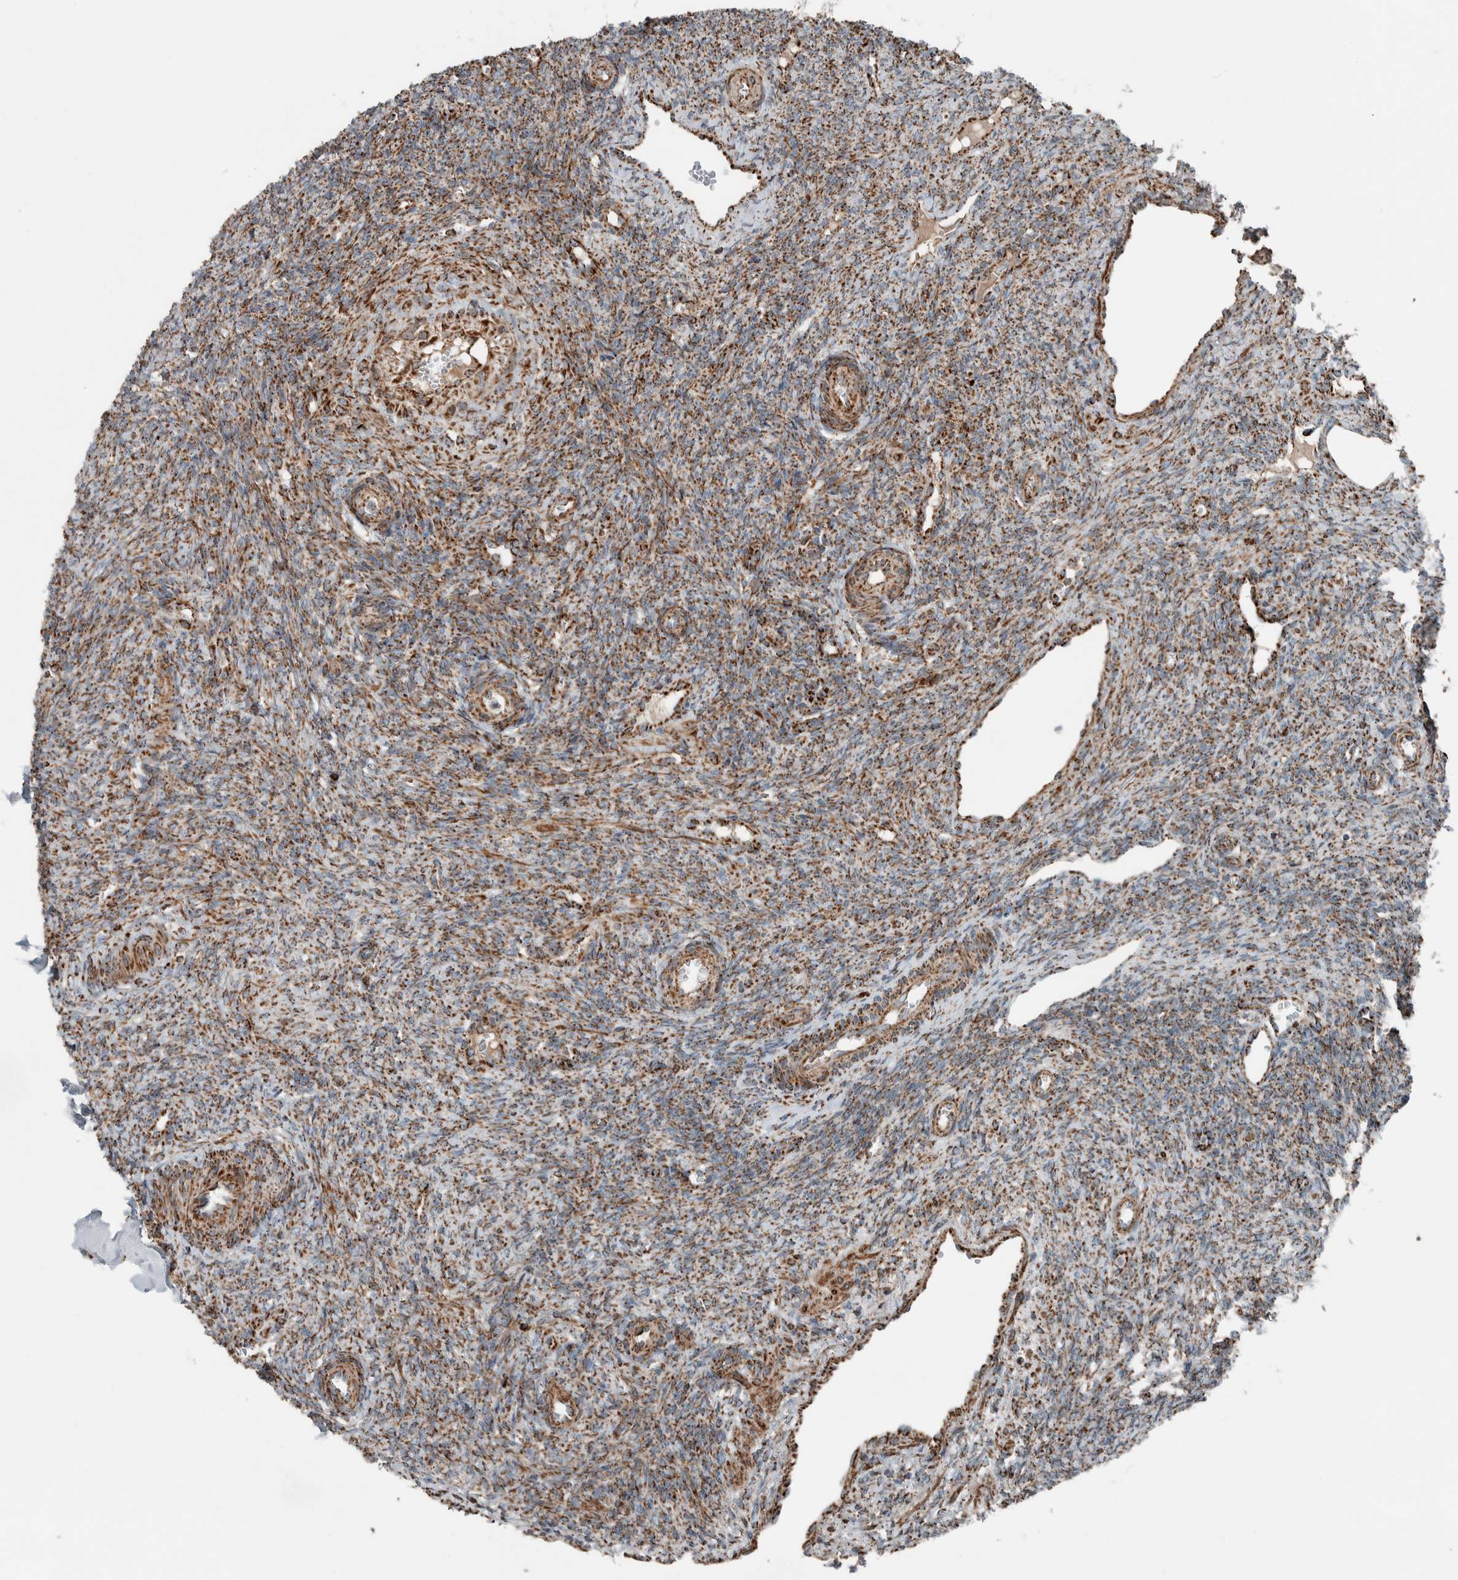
{"staining": {"intensity": "strong", "quantity": ">75%", "location": "cytoplasmic/membranous"}, "tissue": "ovary", "cell_type": "Follicle cells", "image_type": "normal", "snomed": [{"axis": "morphology", "description": "Normal tissue, NOS"}, {"axis": "topography", "description": "Ovary"}], "caption": "The histopathology image exhibits staining of benign ovary, revealing strong cytoplasmic/membranous protein staining (brown color) within follicle cells.", "gene": "CNTROB", "patient": {"sex": "female", "age": 41}}